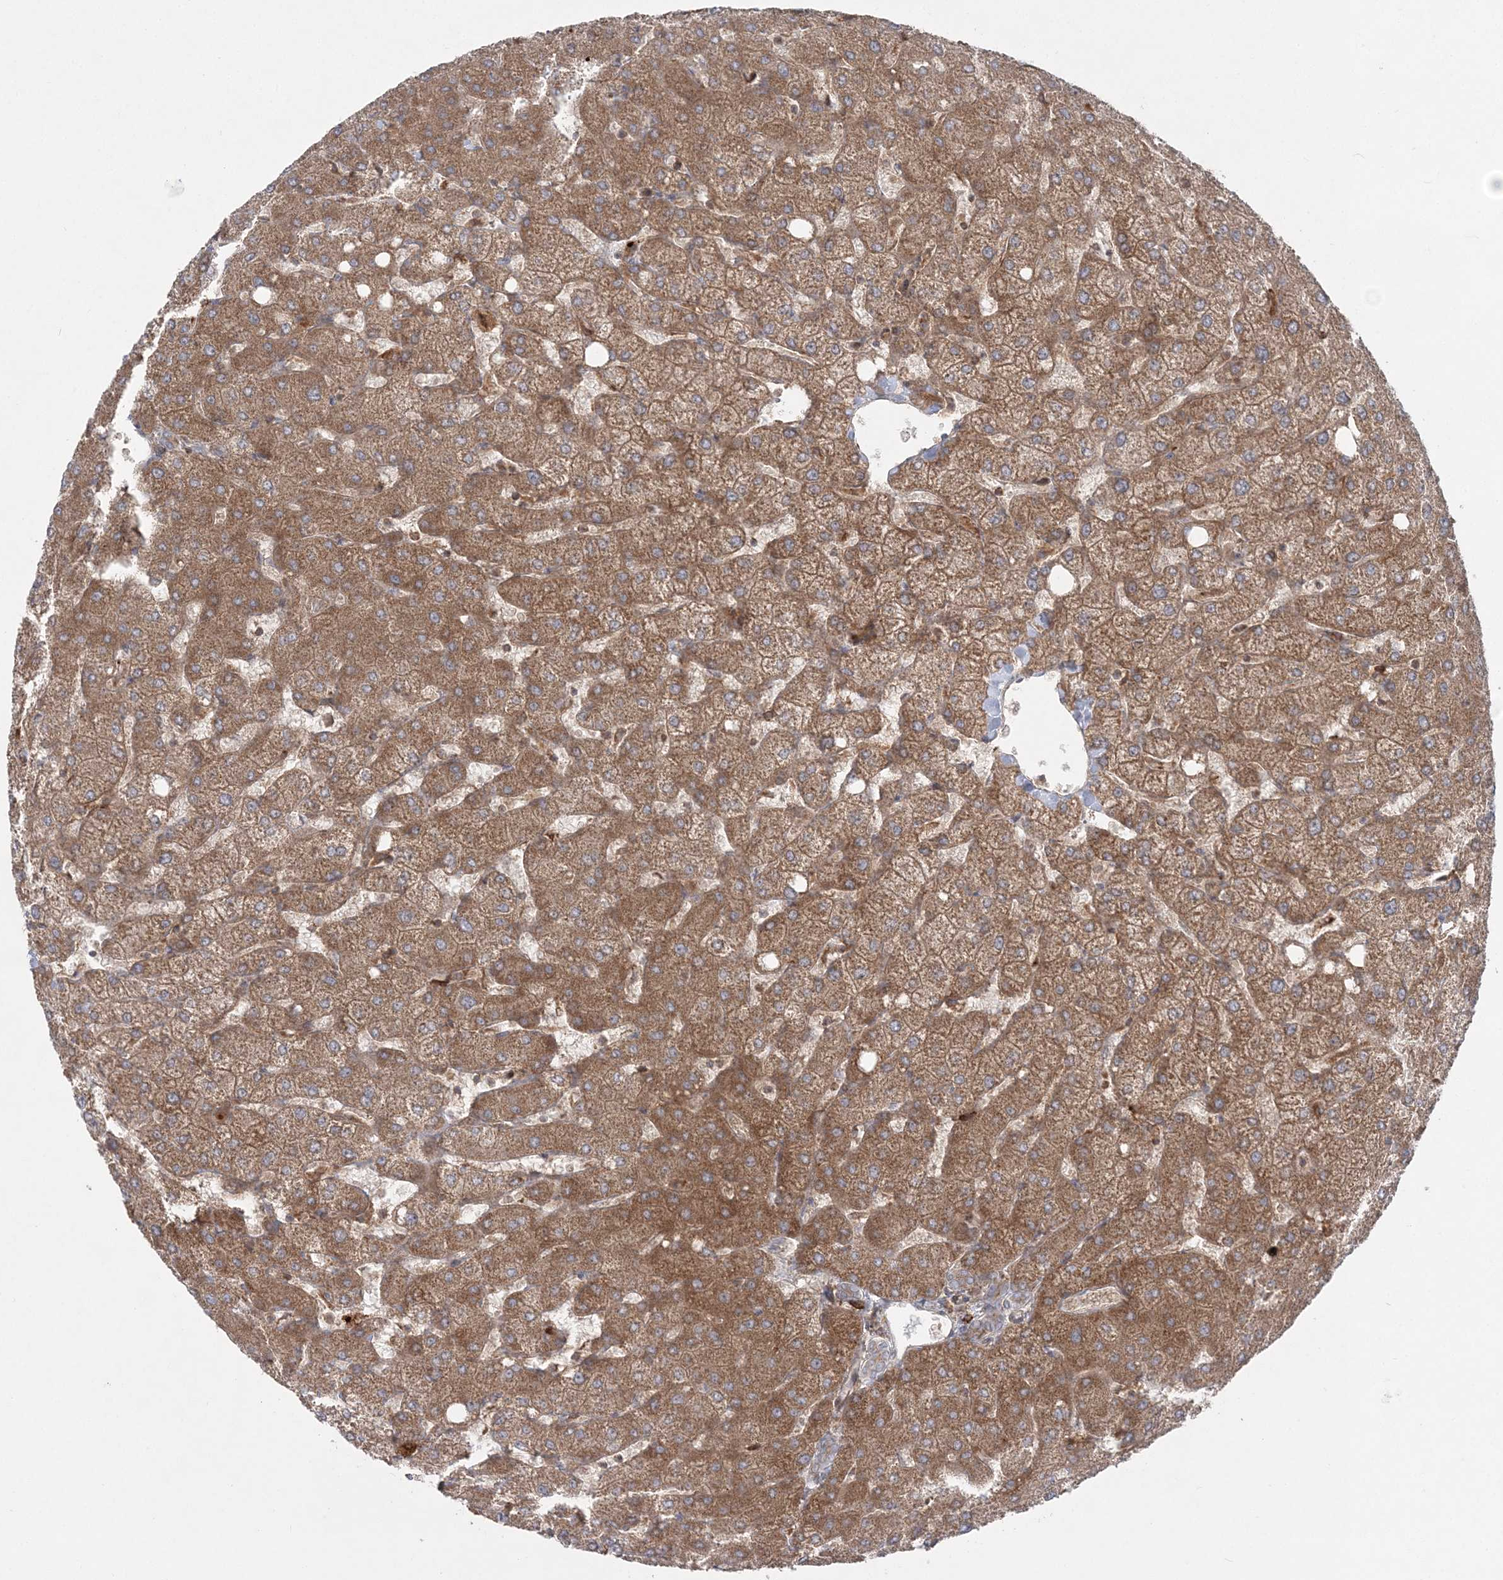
{"staining": {"intensity": "weak", "quantity": "25%-75%", "location": "cytoplasmic/membranous"}, "tissue": "liver", "cell_type": "Cholangiocytes", "image_type": "normal", "snomed": [{"axis": "morphology", "description": "Normal tissue, NOS"}, {"axis": "topography", "description": "Liver"}], "caption": "DAB immunohistochemical staining of benign human liver exhibits weak cytoplasmic/membranous protein staining in approximately 25%-75% of cholangiocytes.", "gene": "LRPPRC", "patient": {"sex": "female", "age": 54}}